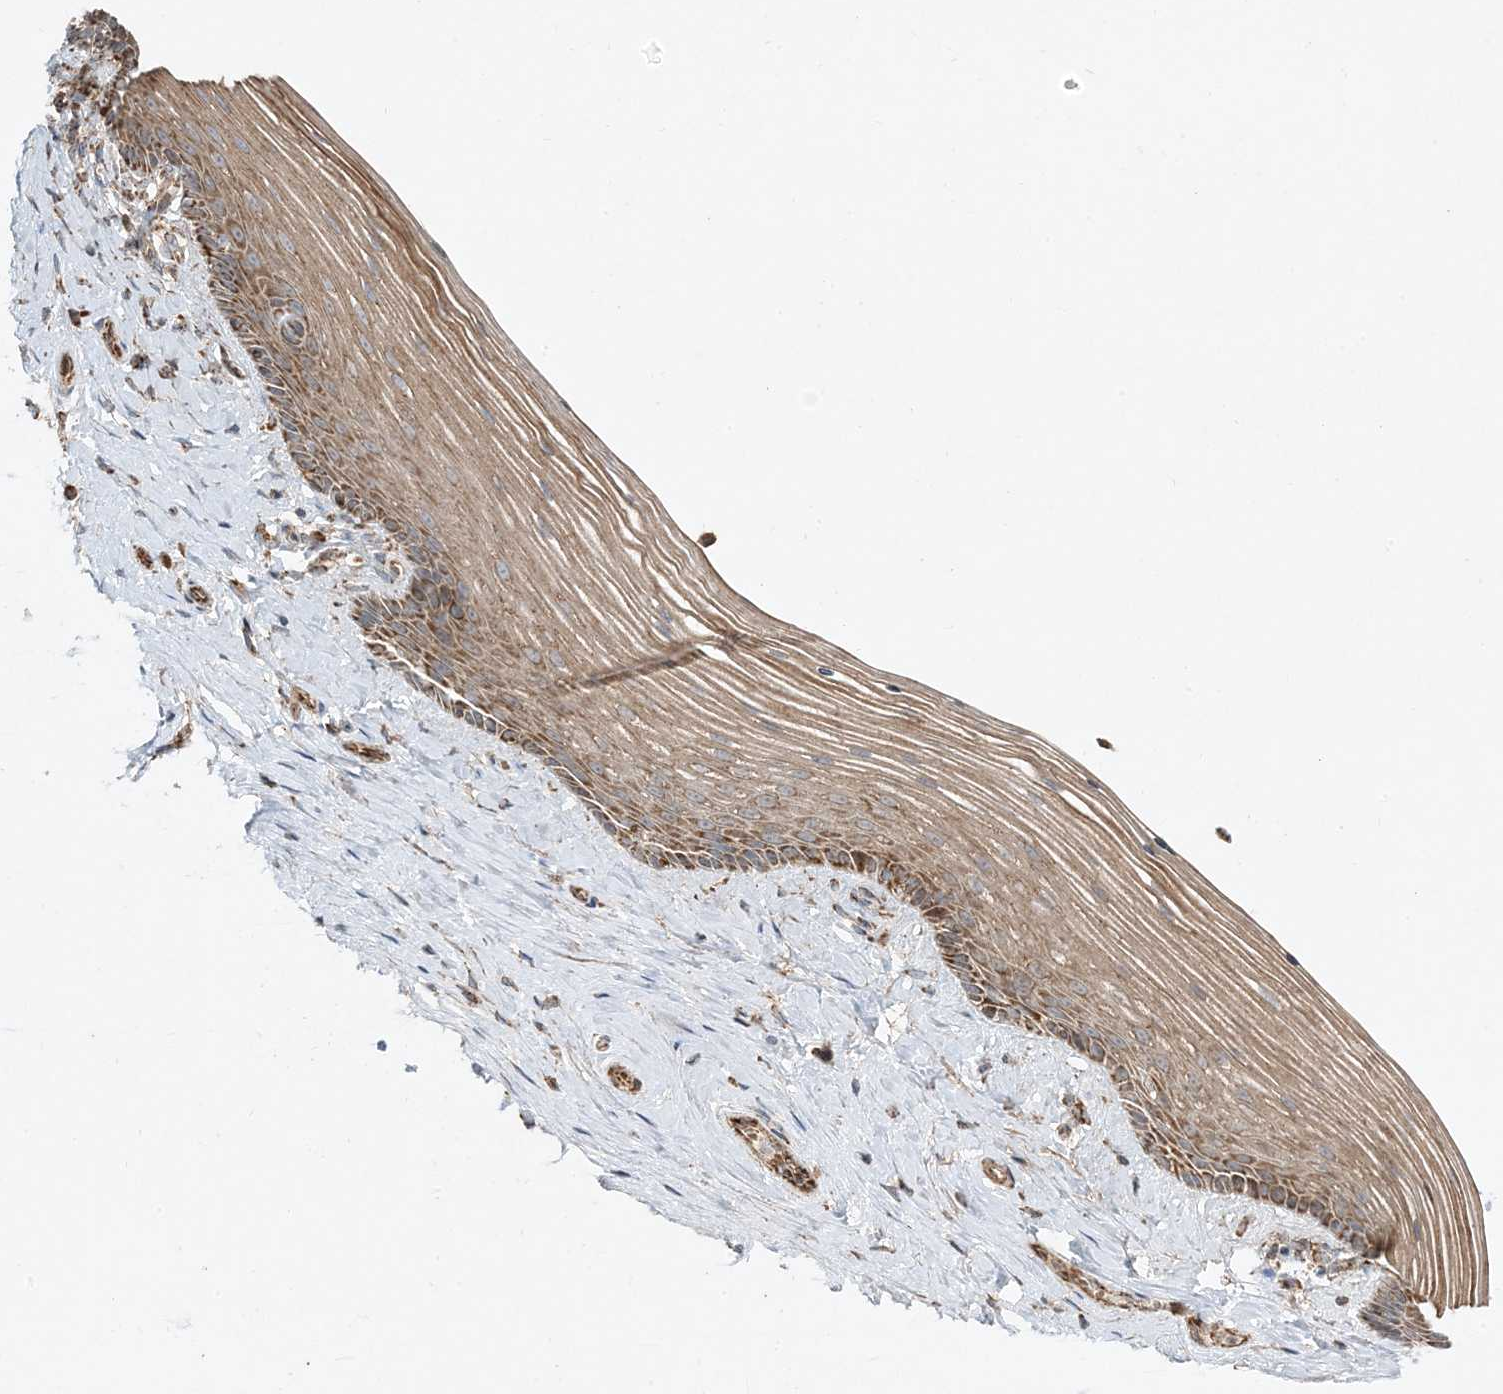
{"staining": {"intensity": "moderate", "quantity": ">75%", "location": "cytoplasmic/membranous"}, "tissue": "vagina", "cell_type": "Squamous epithelial cells", "image_type": "normal", "snomed": [{"axis": "morphology", "description": "Normal tissue, NOS"}, {"axis": "topography", "description": "Vagina"}], "caption": "A high-resolution image shows immunohistochemistry staining of benign vagina, which shows moderate cytoplasmic/membranous positivity in approximately >75% of squamous epithelial cells.", "gene": "AARS2", "patient": {"sex": "female", "age": 46}}